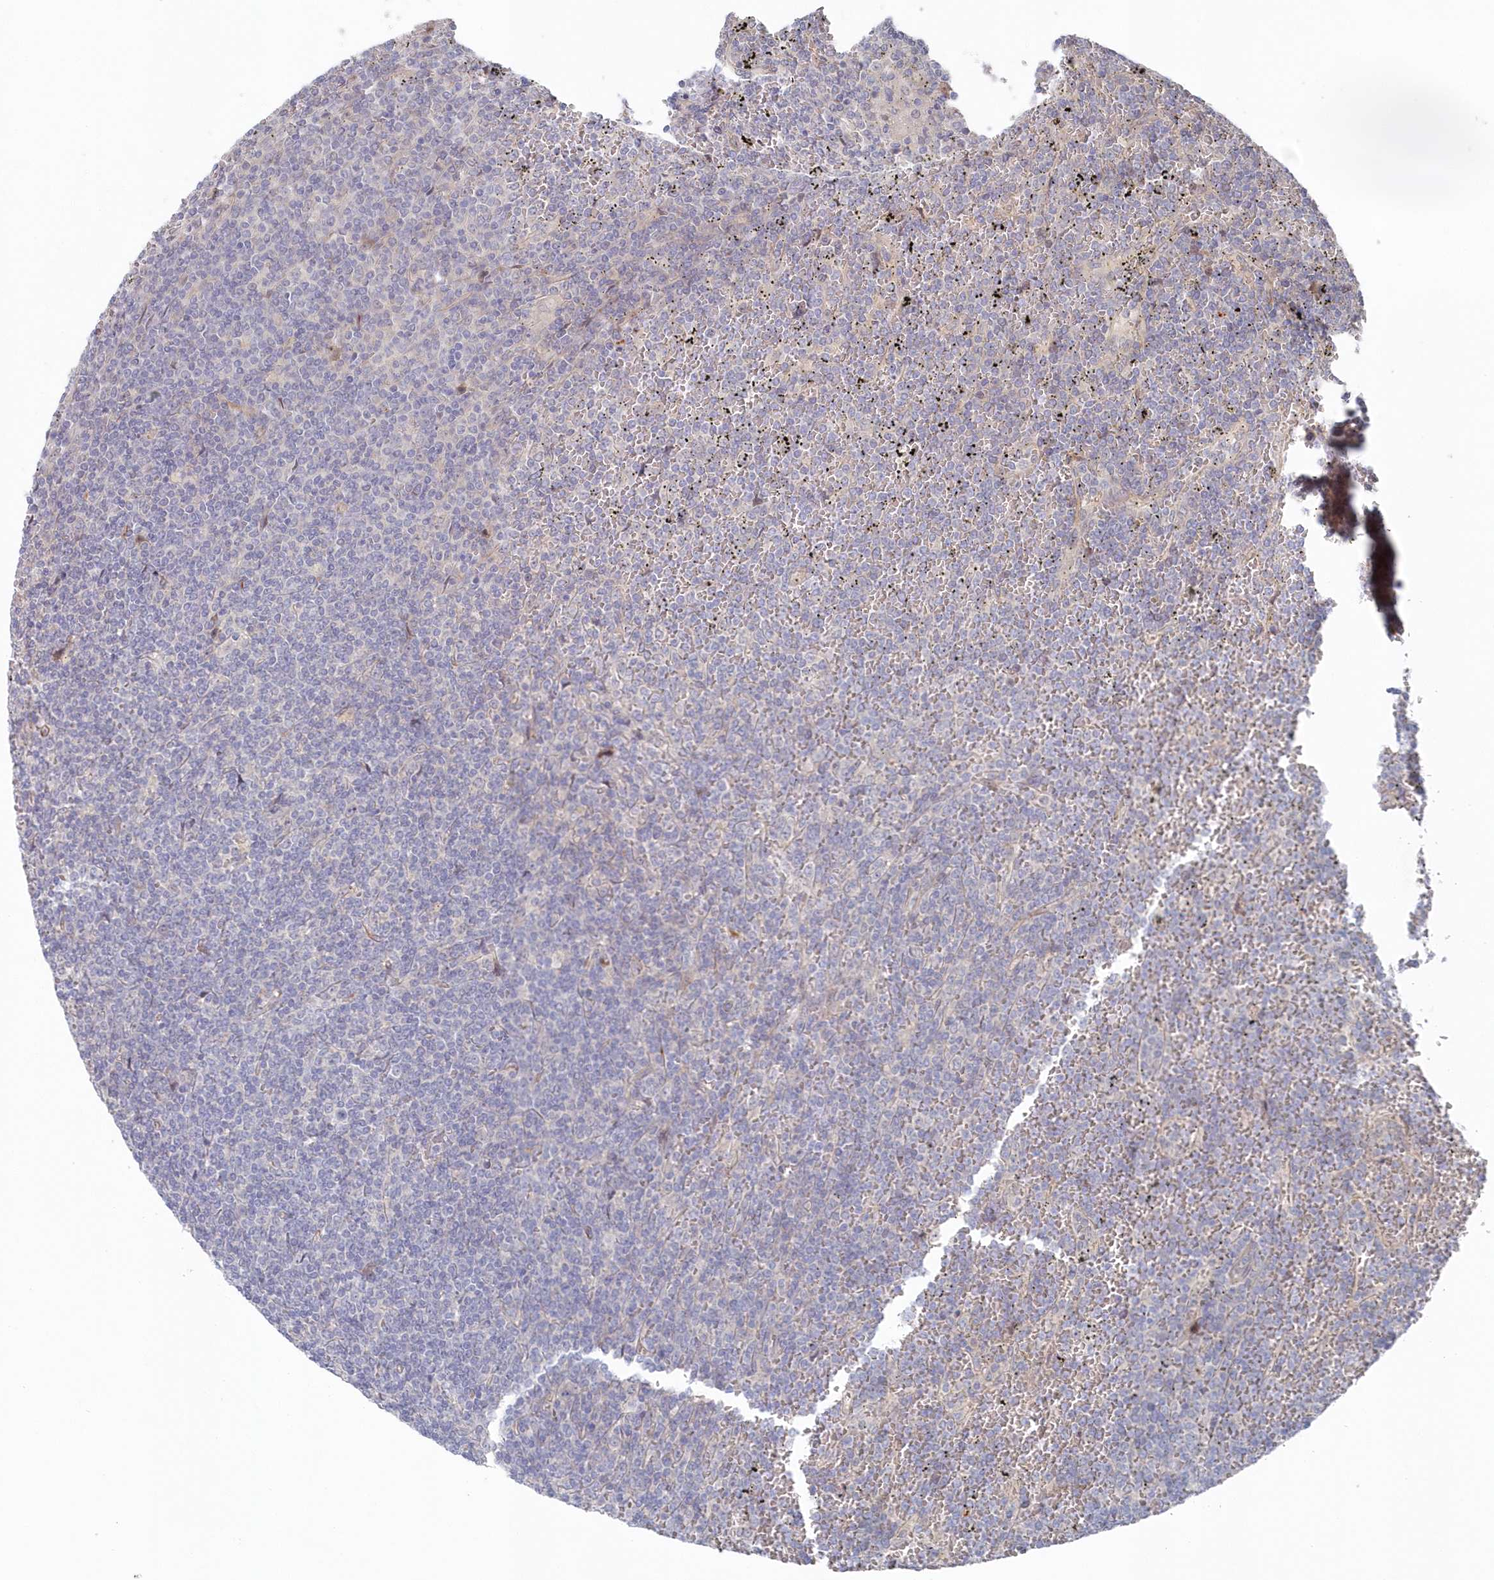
{"staining": {"intensity": "negative", "quantity": "none", "location": "none"}, "tissue": "lymphoma", "cell_type": "Tumor cells", "image_type": "cancer", "snomed": [{"axis": "morphology", "description": "Malignant lymphoma, non-Hodgkin's type, Low grade"}, {"axis": "topography", "description": "Spleen"}], "caption": "Immunohistochemical staining of lymphoma shows no significant expression in tumor cells.", "gene": "KIAA1586", "patient": {"sex": "female", "age": 19}}